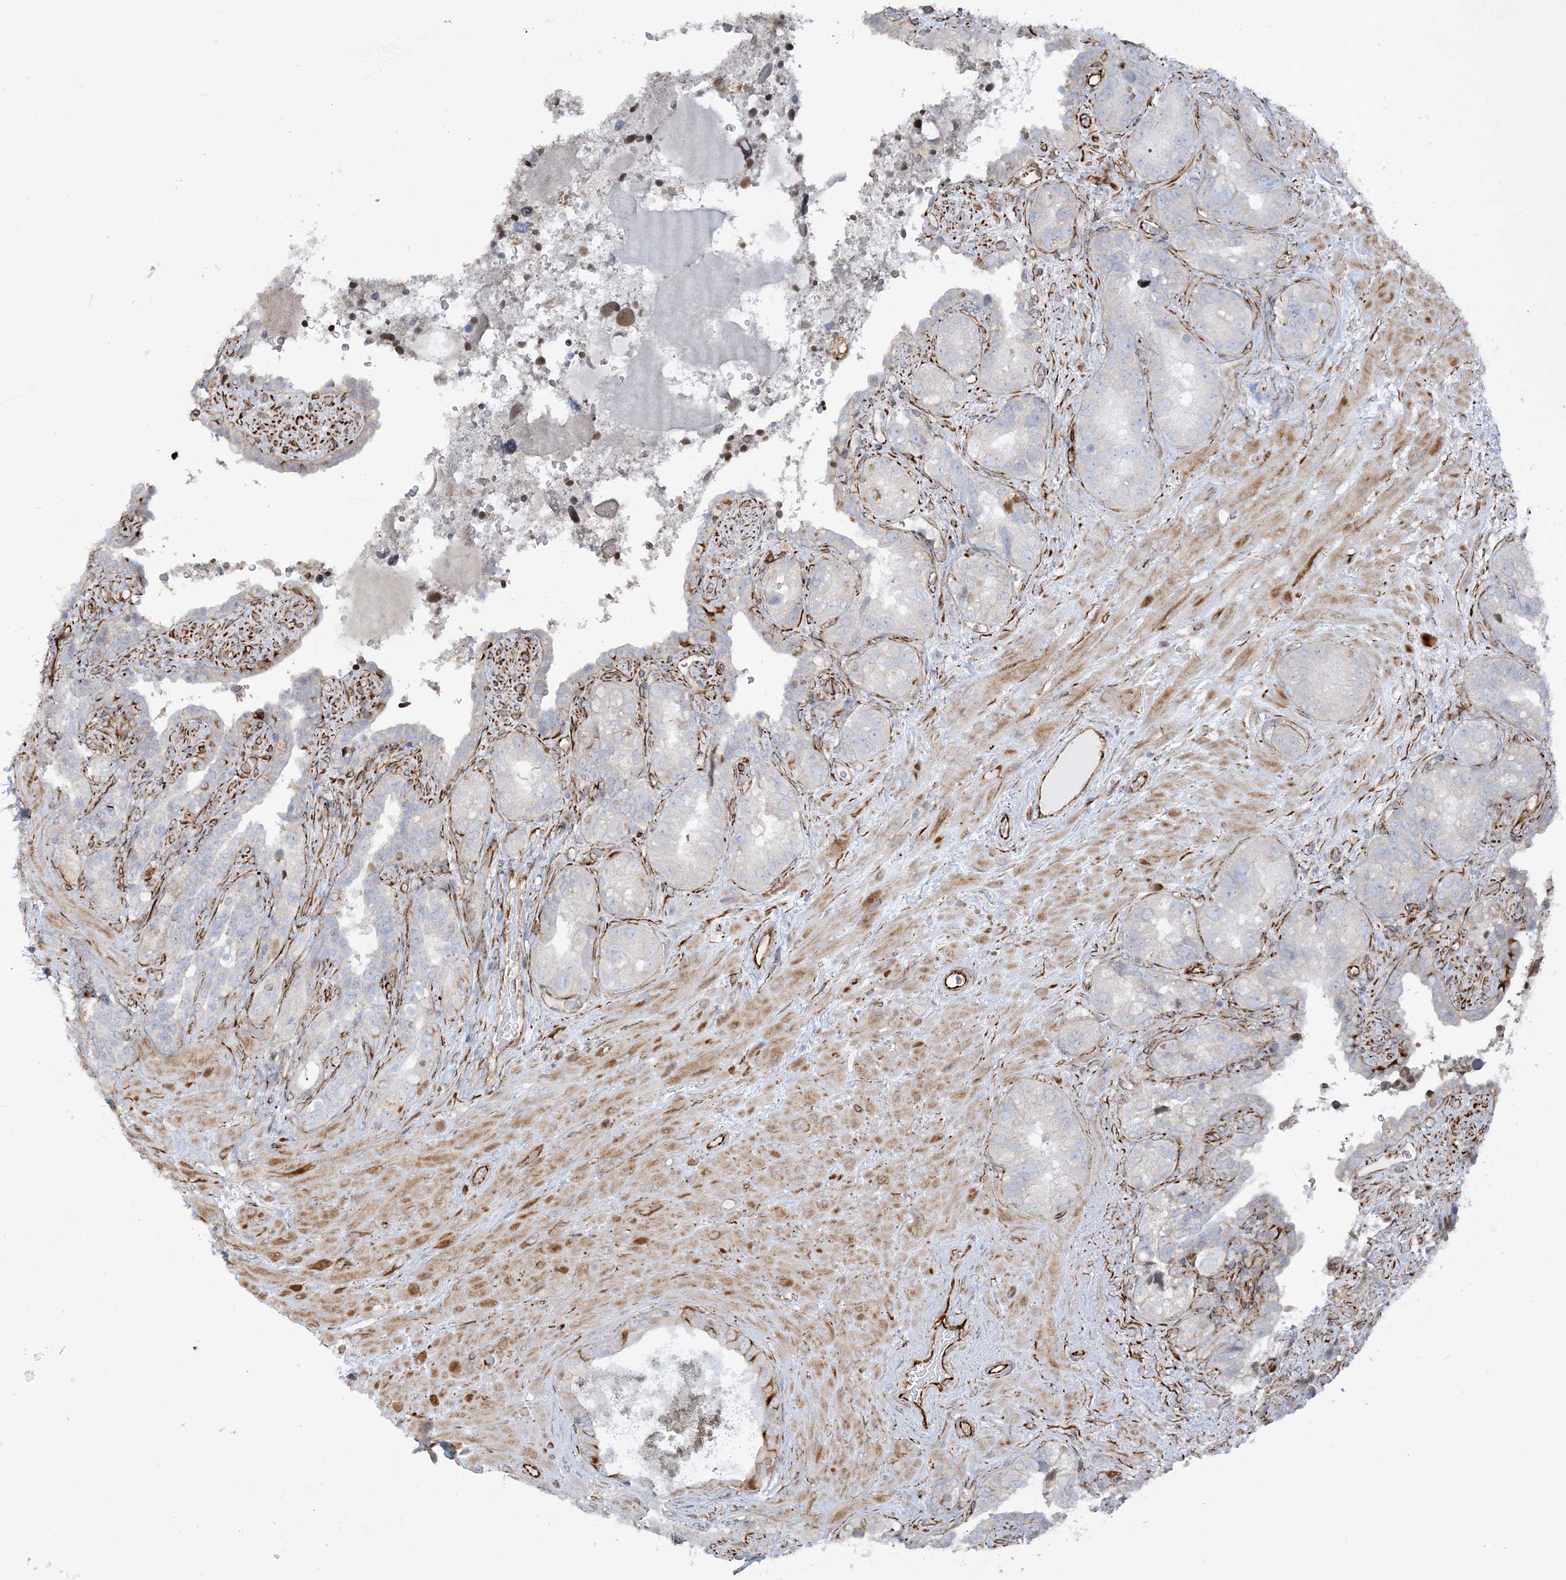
{"staining": {"intensity": "strong", "quantity": "<25%", "location": "cytoplasmic/membranous"}, "tissue": "seminal vesicle", "cell_type": "Glandular cells", "image_type": "normal", "snomed": [{"axis": "morphology", "description": "Normal tissue, NOS"}, {"axis": "topography", "description": "Seminal veicle"}, {"axis": "topography", "description": "Peripheral nerve tissue"}], "caption": "The histopathology image exhibits a brown stain indicating the presence of a protein in the cytoplasmic/membranous of glandular cells in seminal vesicle. (IHC, brightfield microscopy, high magnification).", "gene": "SCLT1", "patient": {"sex": "male", "age": 67}}